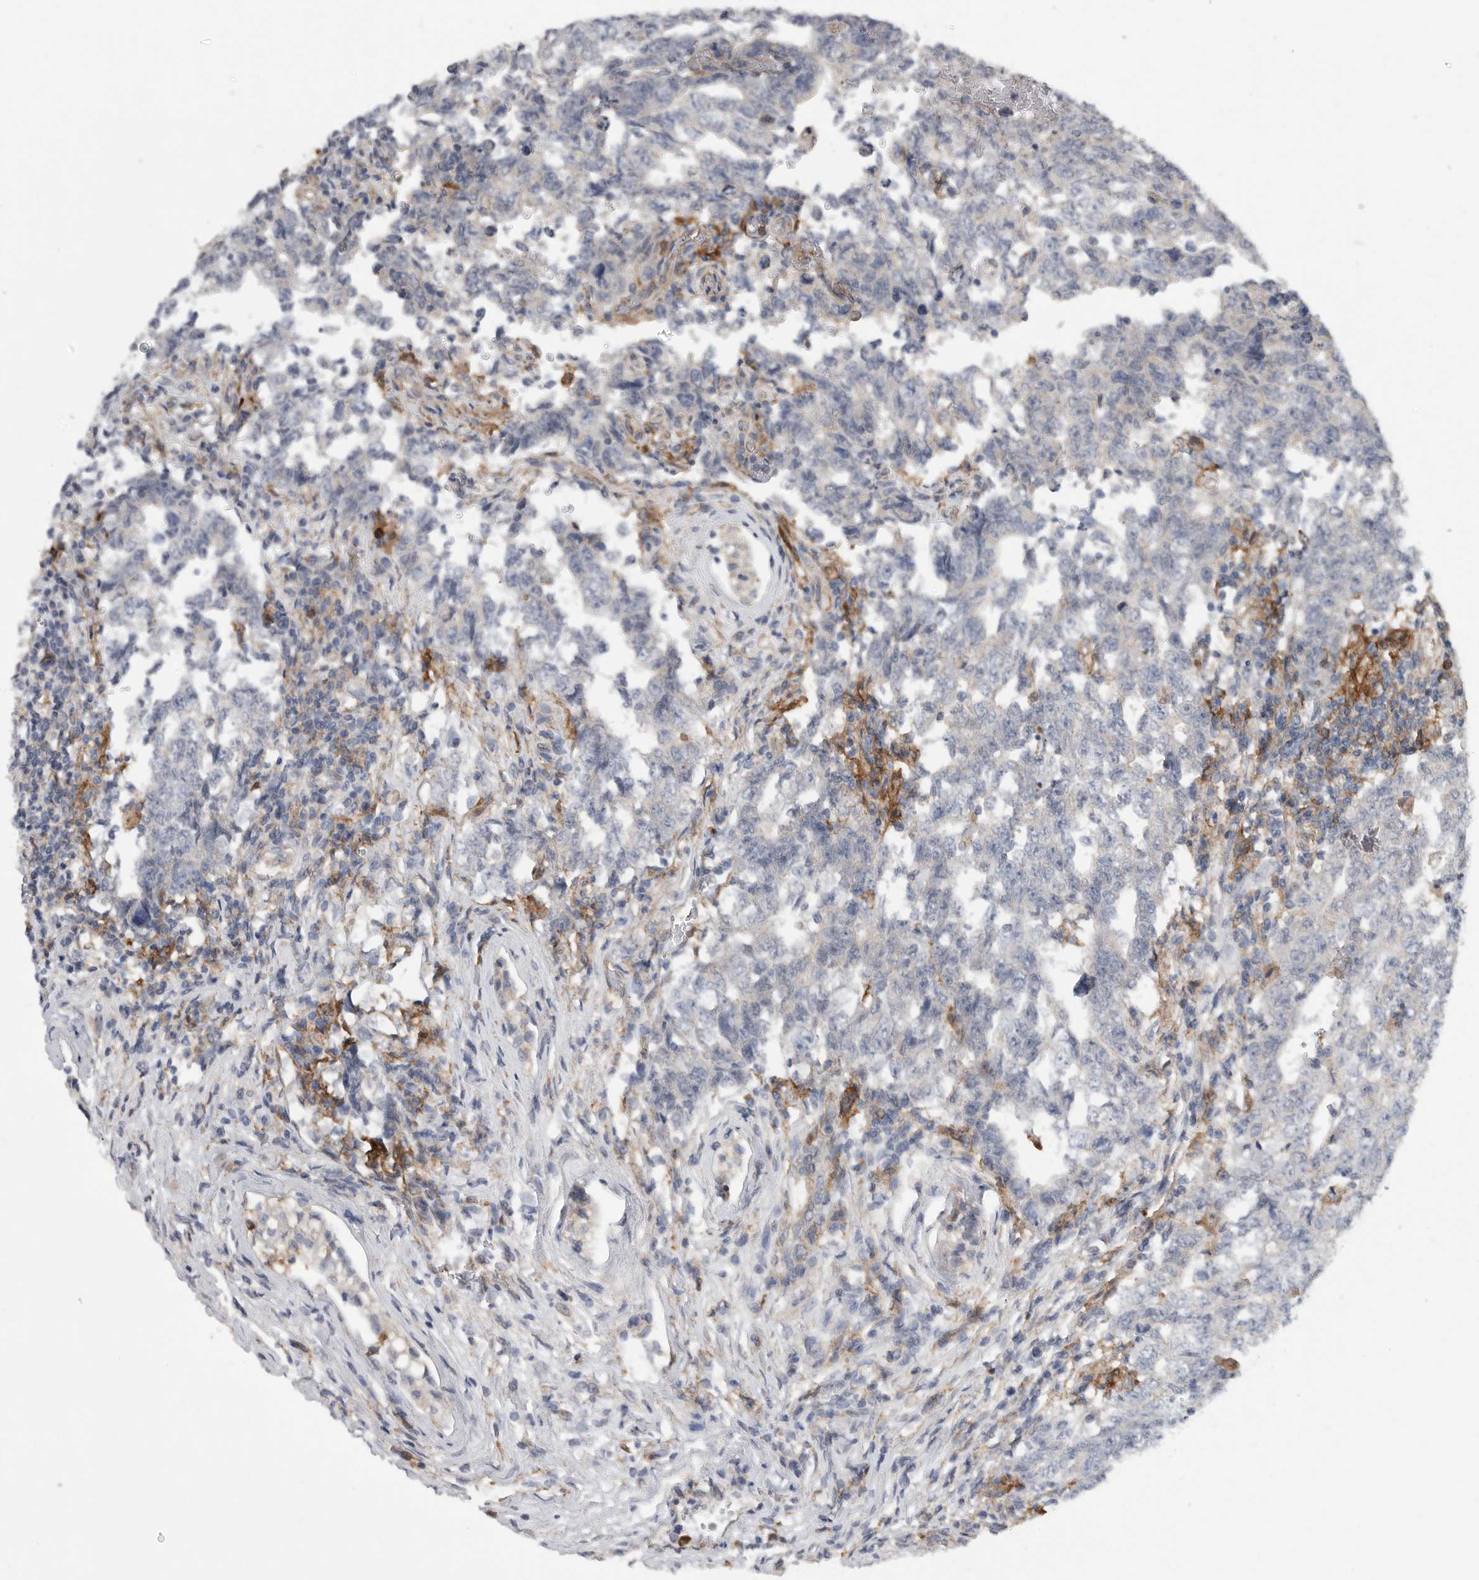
{"staining": {"intensity": "negative", "quantity": "none", "location": "none"}, "tissue": "testis cancer", "cell_type": "Tumor cells", "image_type": "cancer", "snomed": [{"axis": "morphology", "description": "Carcinoma, Embryonal, NOS"}, {"axis": "topography", "description": "Testis"}], "caption": "This is a photomicrograph of IHC staining of testis cancer (embryonal carcinoma), which shows no positivity in tumor cells.", "gene": "SIGLEC10", "patient": {"sex": "male", "age": 26}}